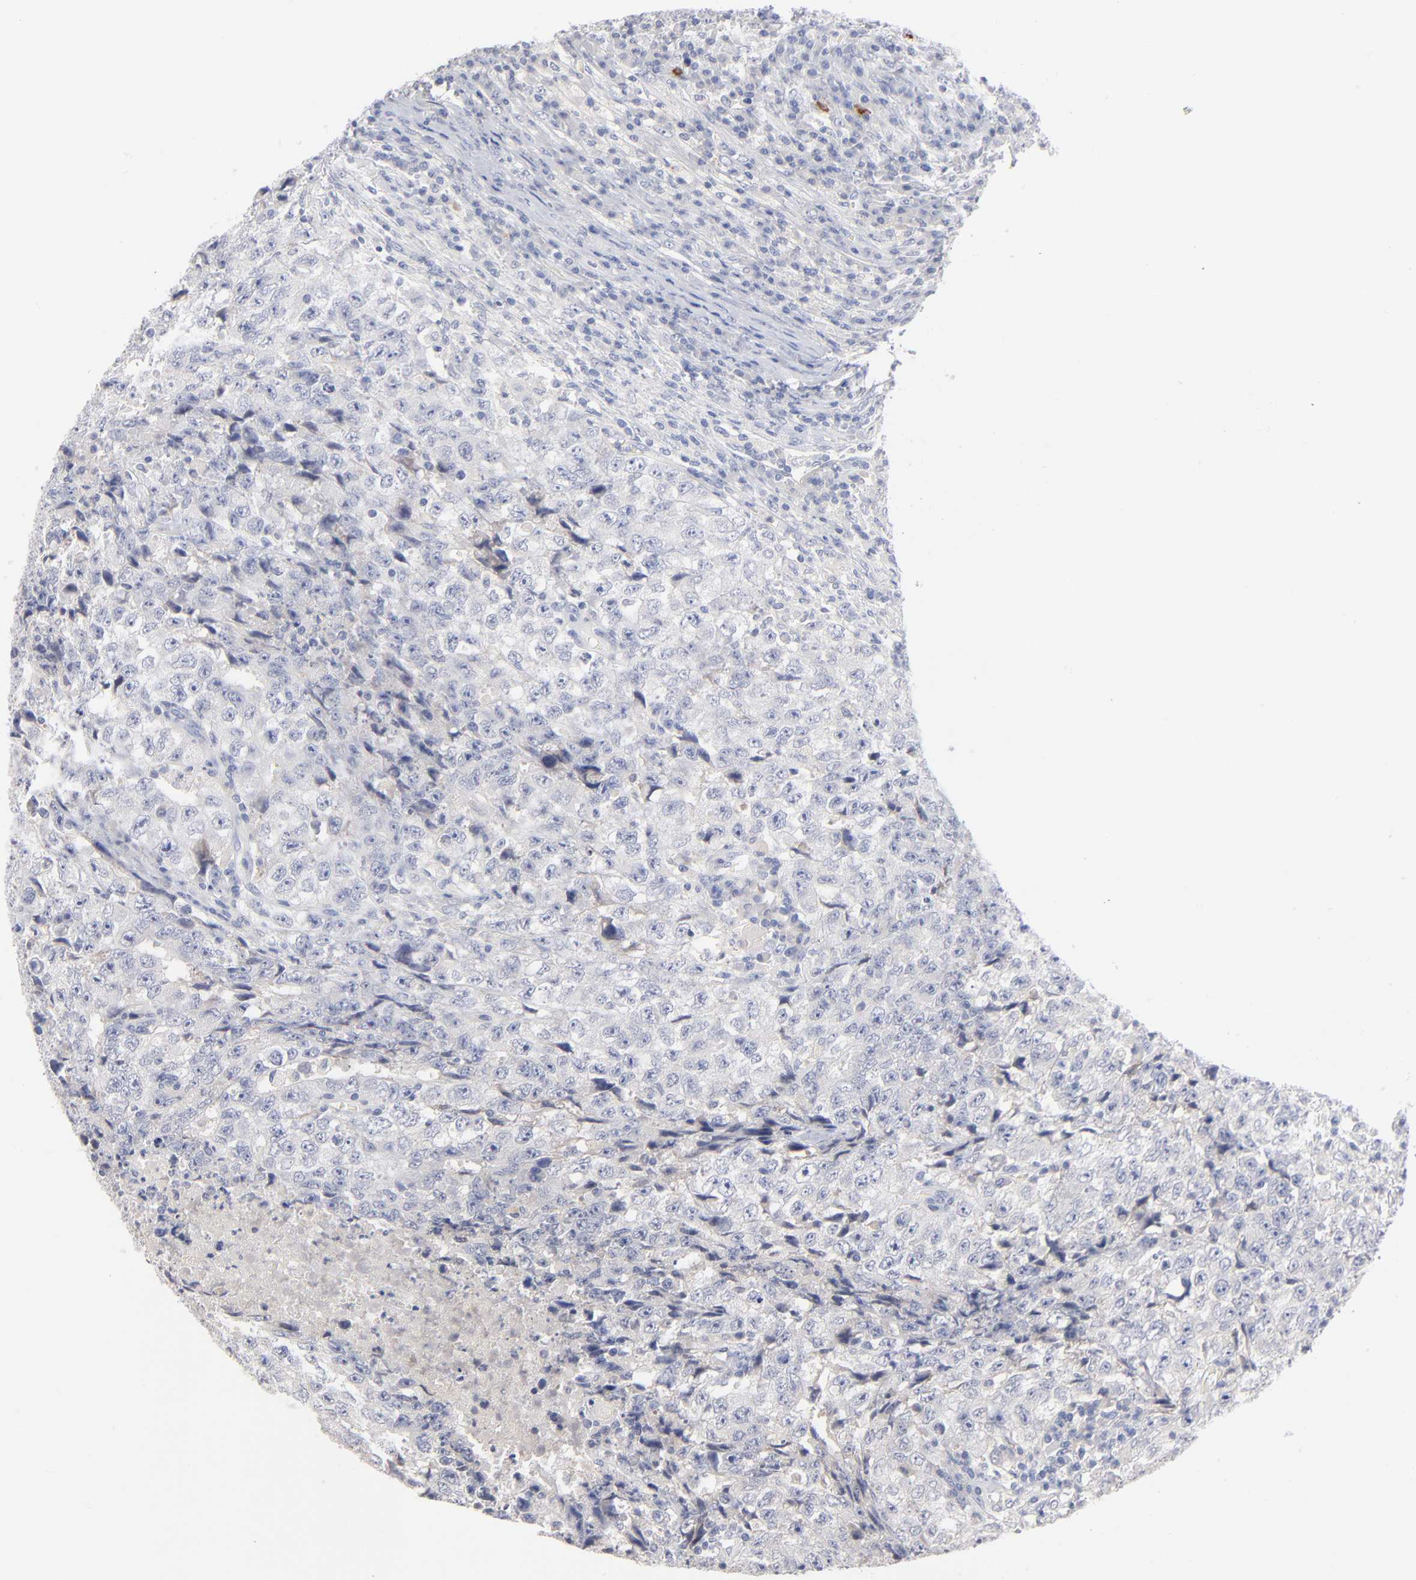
{"staining": {"intensity": "negative", "quantity": "none", "location": "none"}, "tissue": "testis cancer", "cell_type": "Tumor cells", "image_type": "cancer", "snomed": [{"axis": "morphology", "description": "Necrosis, NOS"}, {"axis": "morphology", "description": "Carcinoma, Embryonal, NOS"}, {"axis": "topography", "description": "Testis"}], "caption": "A histopathology image of human embryonal carcinoma (testis) is negative for staining in tumor cells.", "gene": "F12", "patient": {"sex": "male", "age": 19}}